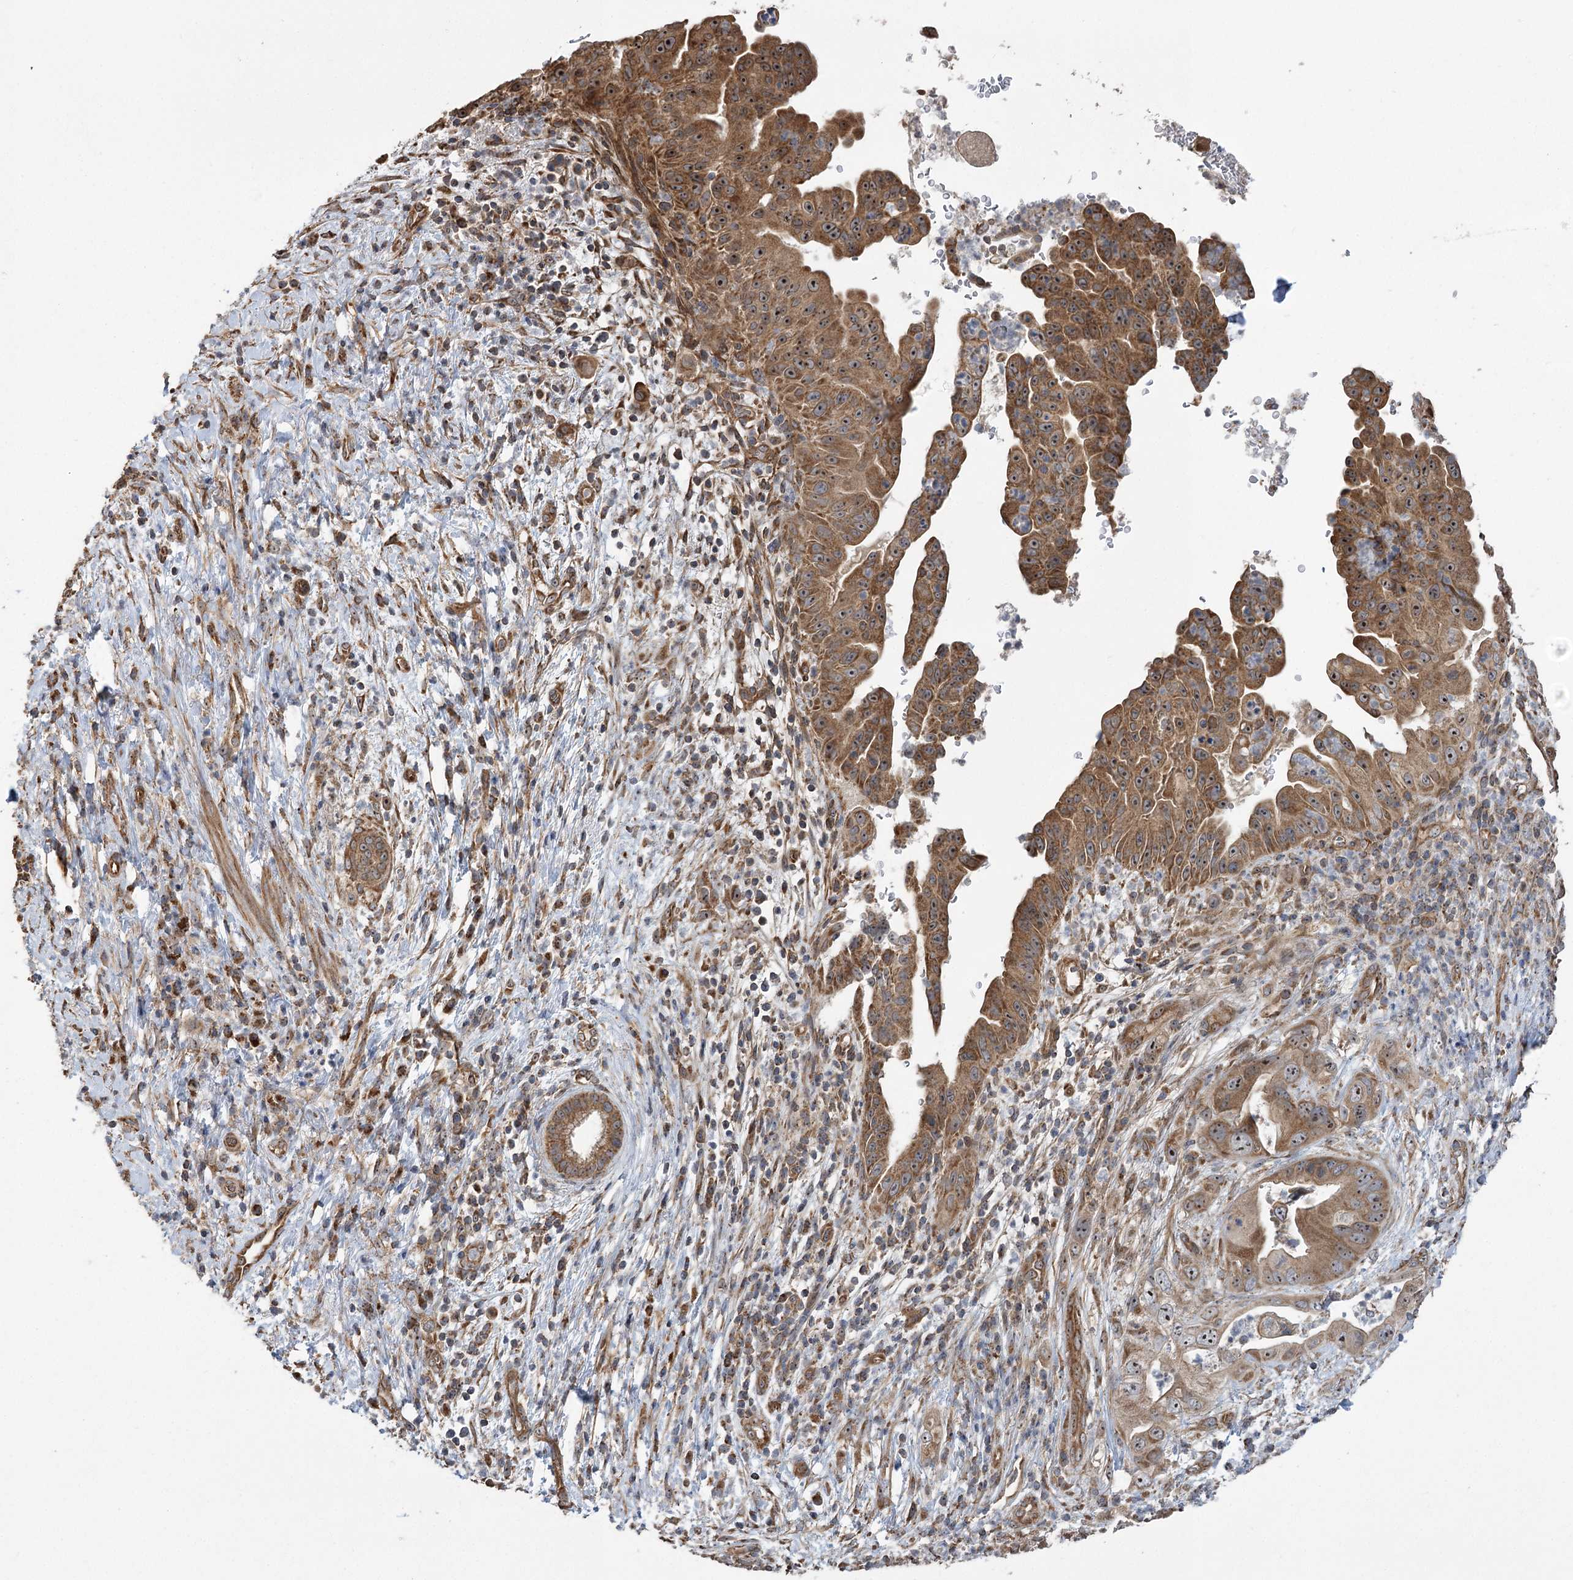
{"staining": {"intensity": "strong", "quantity": ">75%", "location": "cytoplasmic/membranous,nuclear"}, "tissue": "pancreatic cancer", "cell_type": "Tumor cells", "image_type": "cancer", "snomed": [{"axis": "morphology", "description": "Adenocarcinoma, NOS"}, {"axis": "topography", "description": "Pancreas"}], "caption": "Immunohistochemistry micrograph of neoplastic tissue: pancreatic cancer stained using IHC displays high levels of strong protein expression localized specifically in the cytoplasmic/membranous and nuclear of tumor cells, appearing as a cytoplasmic/membranous and nuclear brown color.", "gene": "RWDD4", "patient": {"sex": "female", "age": 78}}